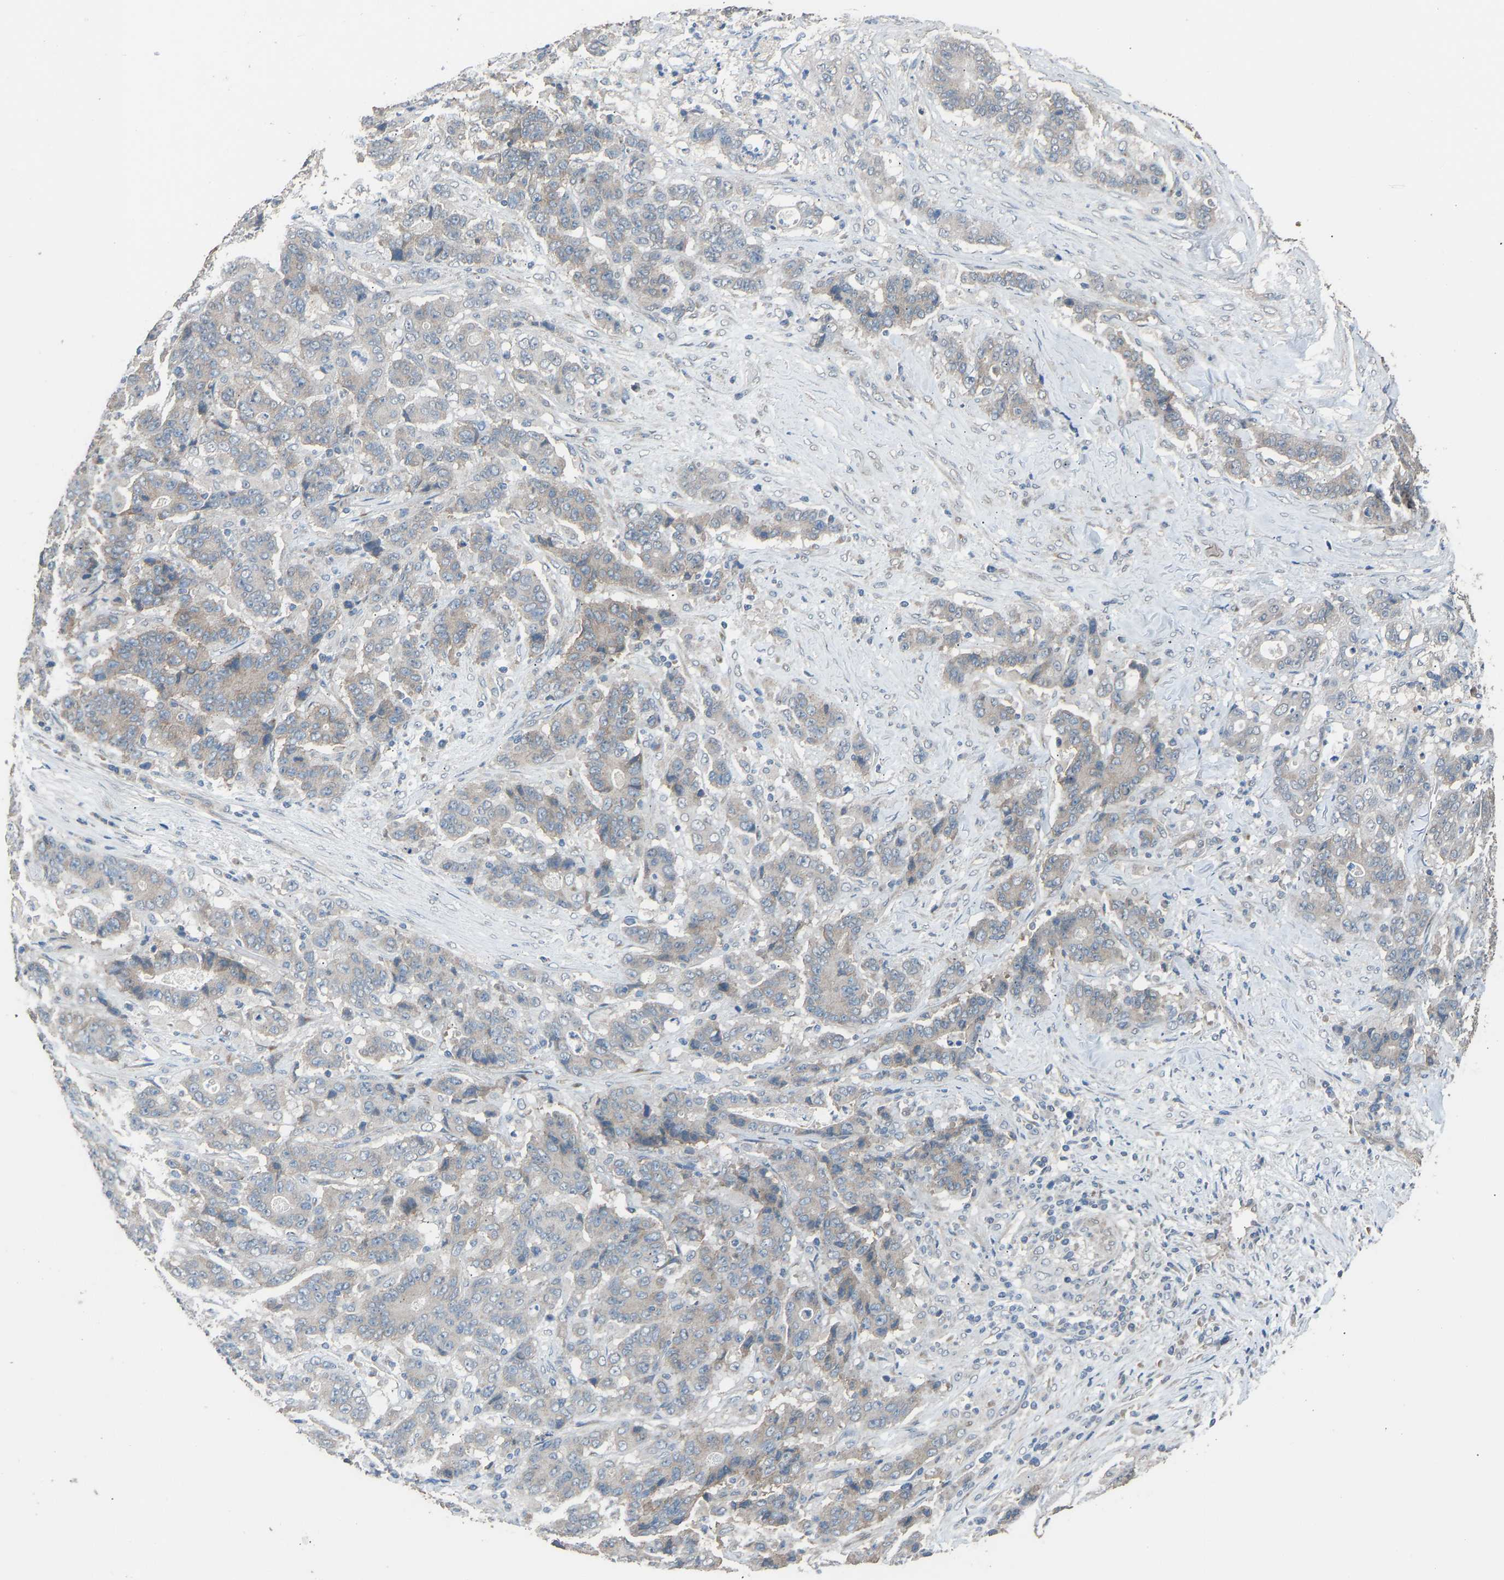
{"staining": {"intensity": "weak", "quantity": "25%-75%", "location": "cytoplasmic/membranous"}, "tissue": "stomach cancer", "cell_type": "Tumor cells", "image_type": "cancer", "snomed": [{"axis": "morphology", "description": "Adenocarcinoma, NOS"}, {"axis": "topography", "description": "Stomach"}], "caption": "Protein analysis of stomach adenocarcinoma tissue shows weak cytoplasmic/membranous expression in about 25%-75% of tumor cells.", "gene": "SLC43A1", "patient": {"sex": "female", "age": 73}}